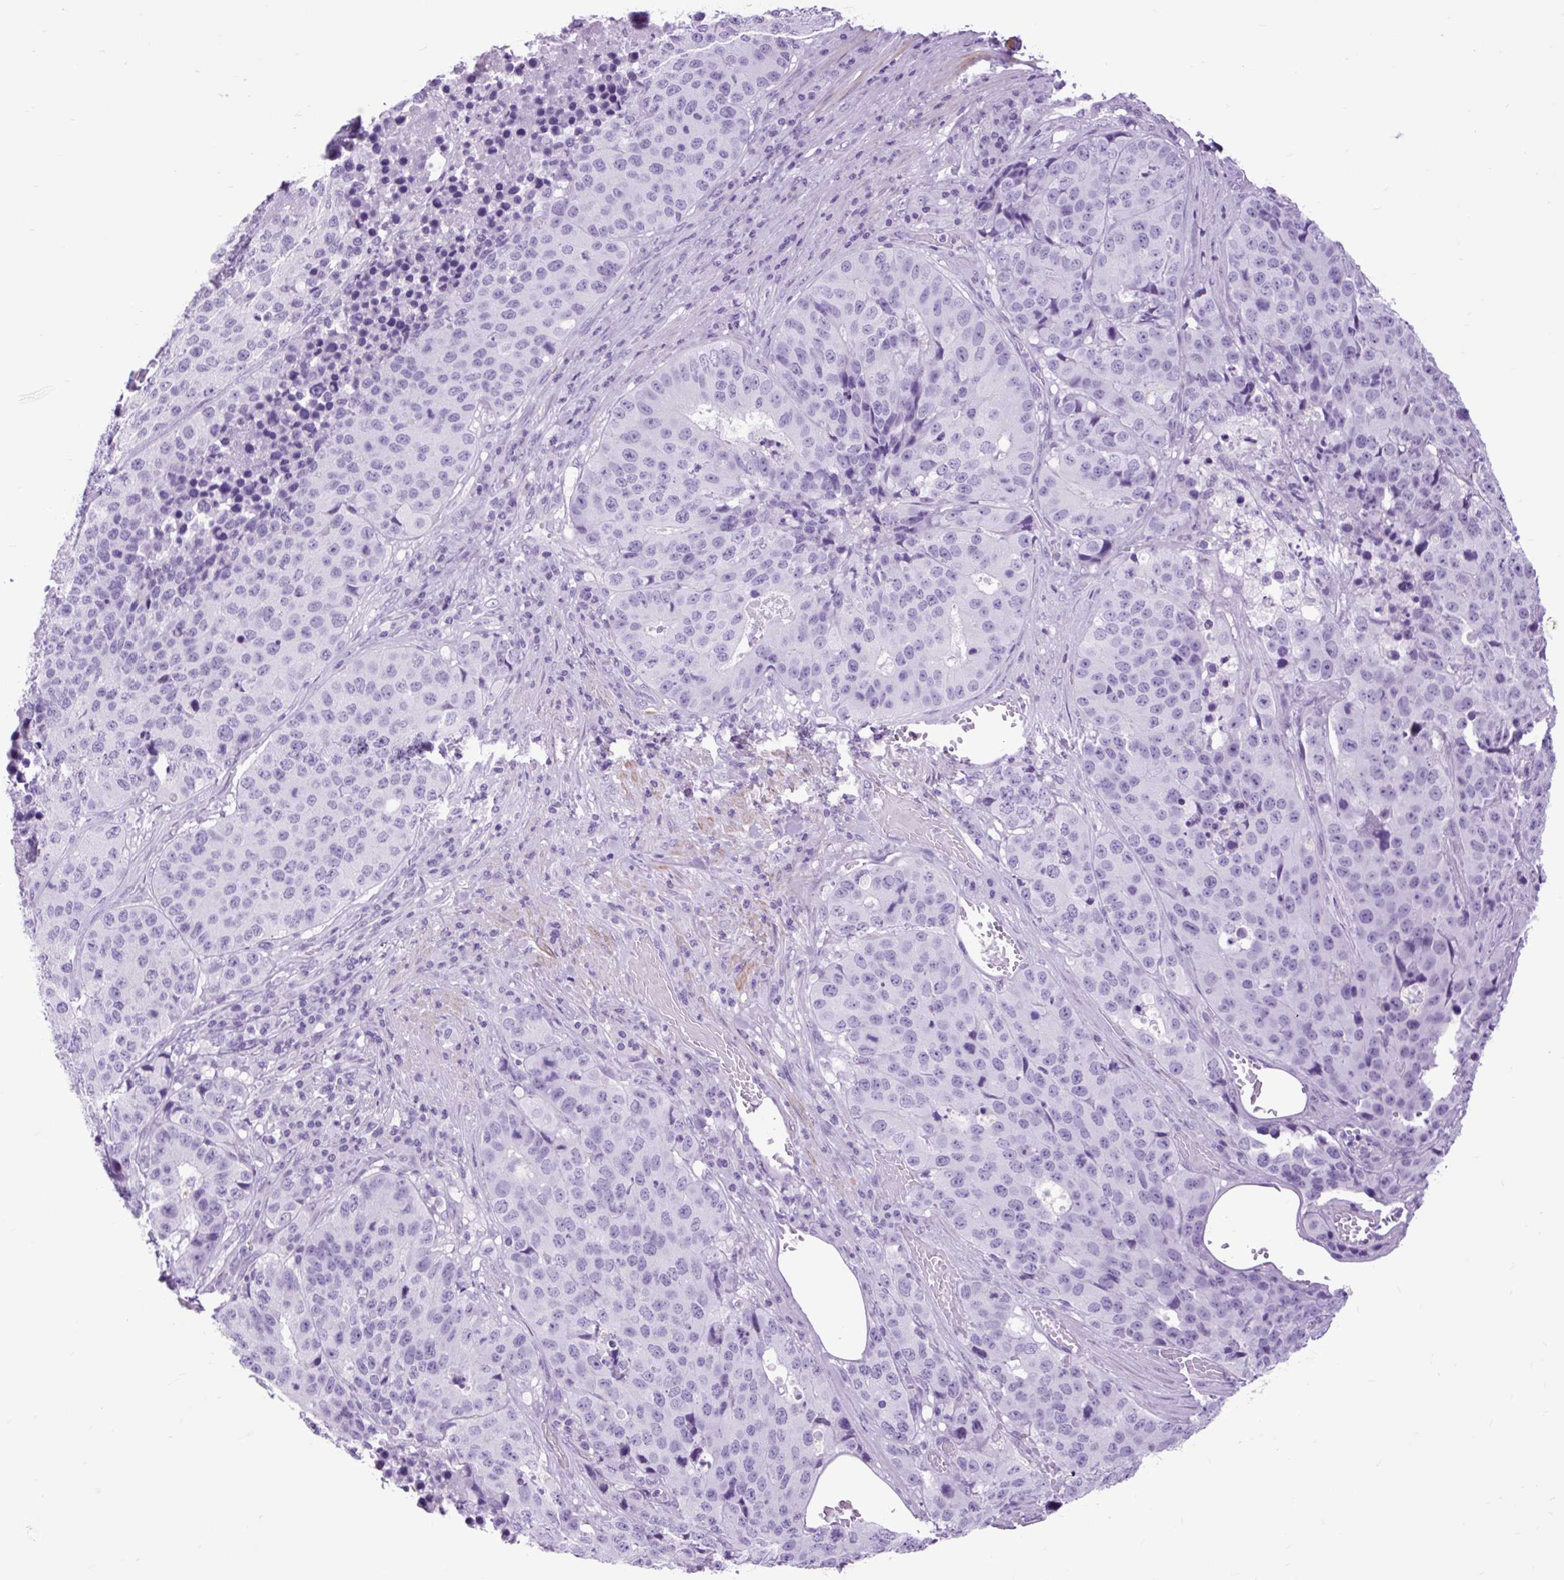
{"staining": {"intensity": "negative", "quantity": "none", "location": "none"}, "tissue": "stomach cancer", "cell_type": "Tumor cells", "image_type": "cancer", "snomed": [{"axis": "morphology", "description": "Adenocarcinoma, NOS"}, {"axis": "topography", "description": "Stomach"}], "caption": "Immunohistochemistry image of adenocarcinoma (stomach) stained for a protein (brown), which demonstrates no expression in tumor cells.", "gene": "DPP6", "patient": {"sex": "male", "age": 71}}